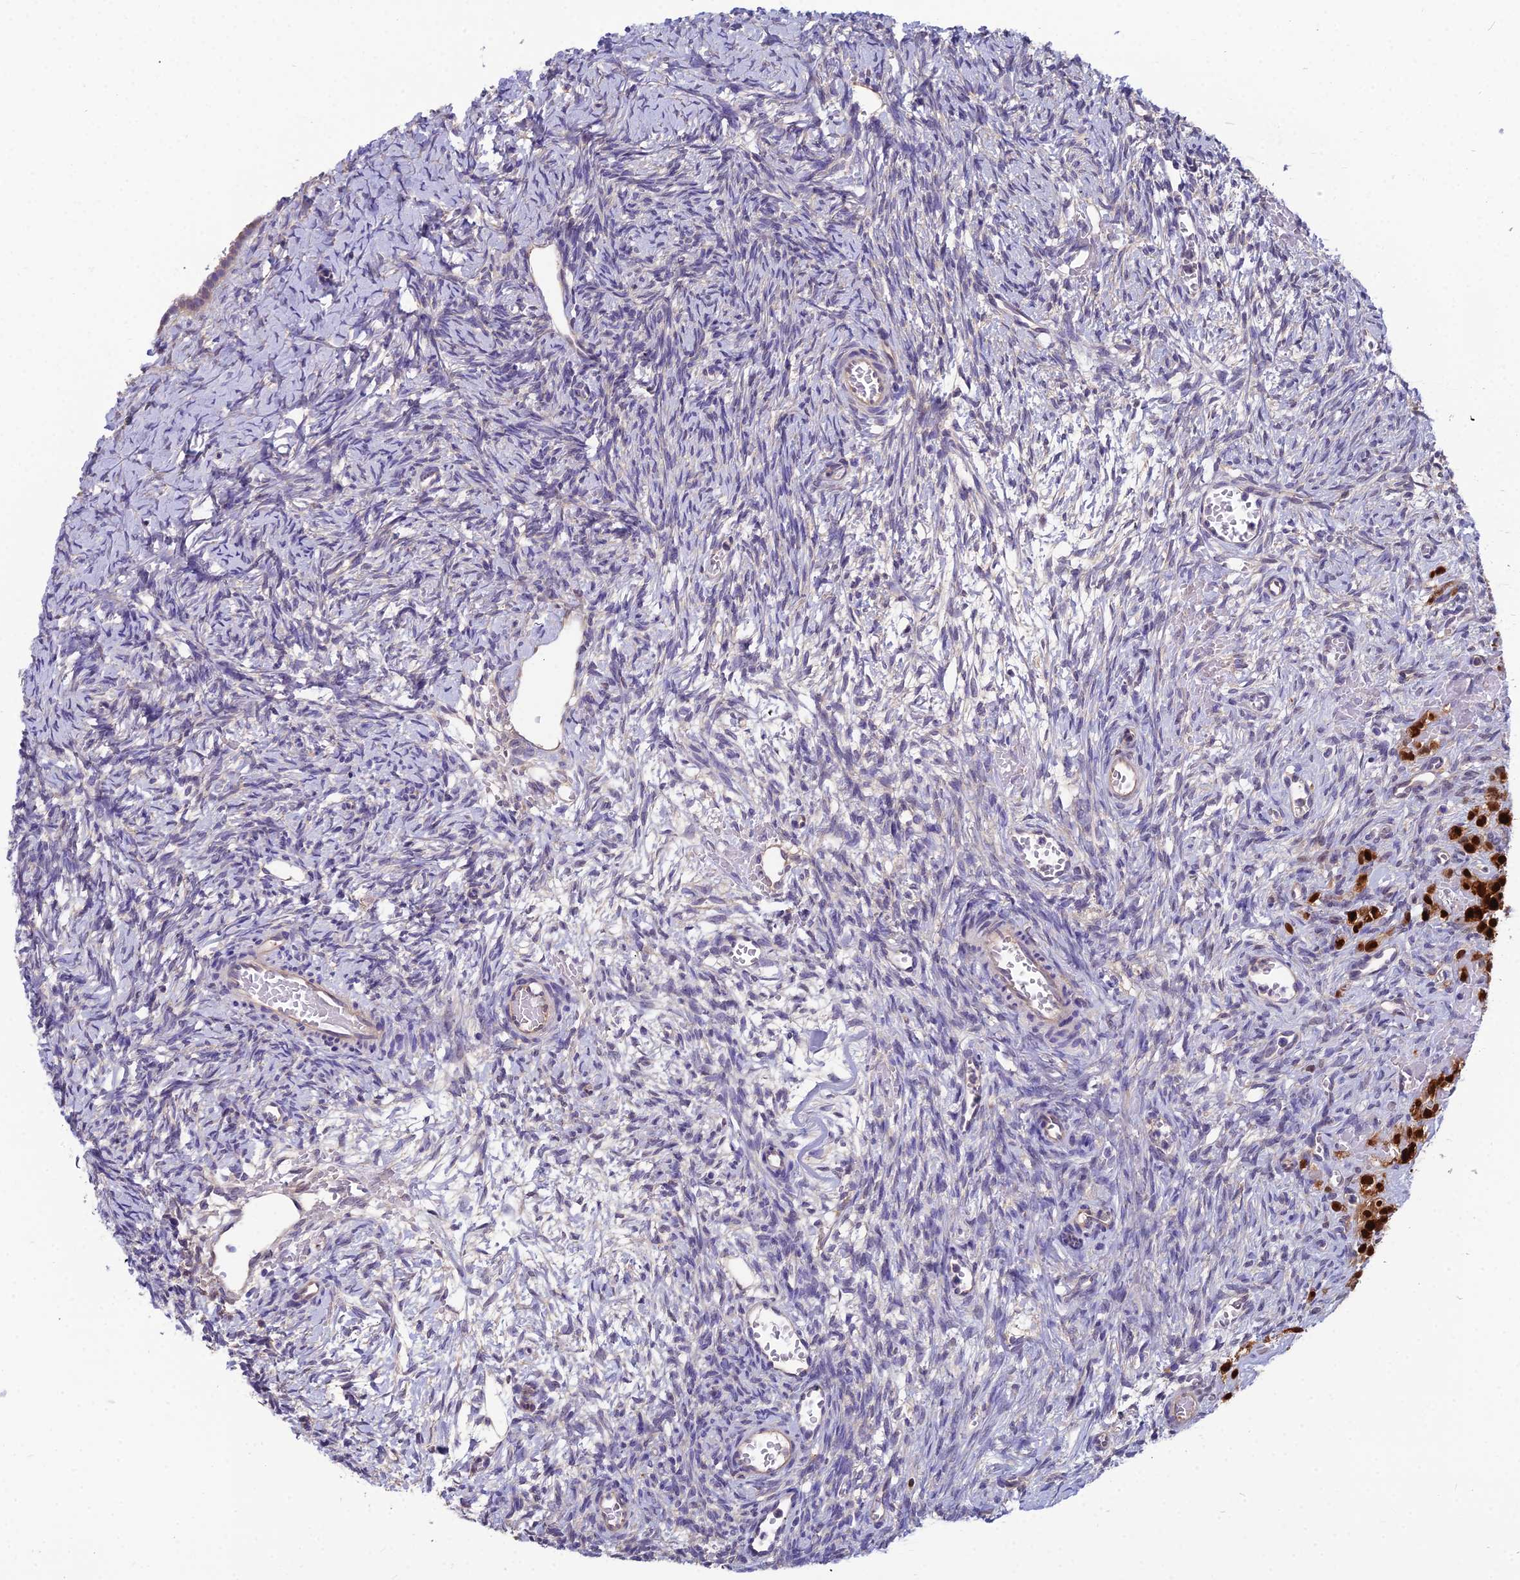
{"staining": {"intensity": "negative", "quantity": "none", "location": "none"}, "tissue": "ovary", "cell_type": "Ovarian stroma cells", "image_type": "normal", "snomed": [{"axis": "morphology", "description": "Normal tissue, NOS"}, {"axis": "topography", "description": "Ovary"}], "caption": "This is an immunohistochemistry (IHC) photomicrograph of benign human ovary. There is no positivity in ovarian stroma cells.", "gene": "MVD", "patient": {"sex": "female", "age": 39}}